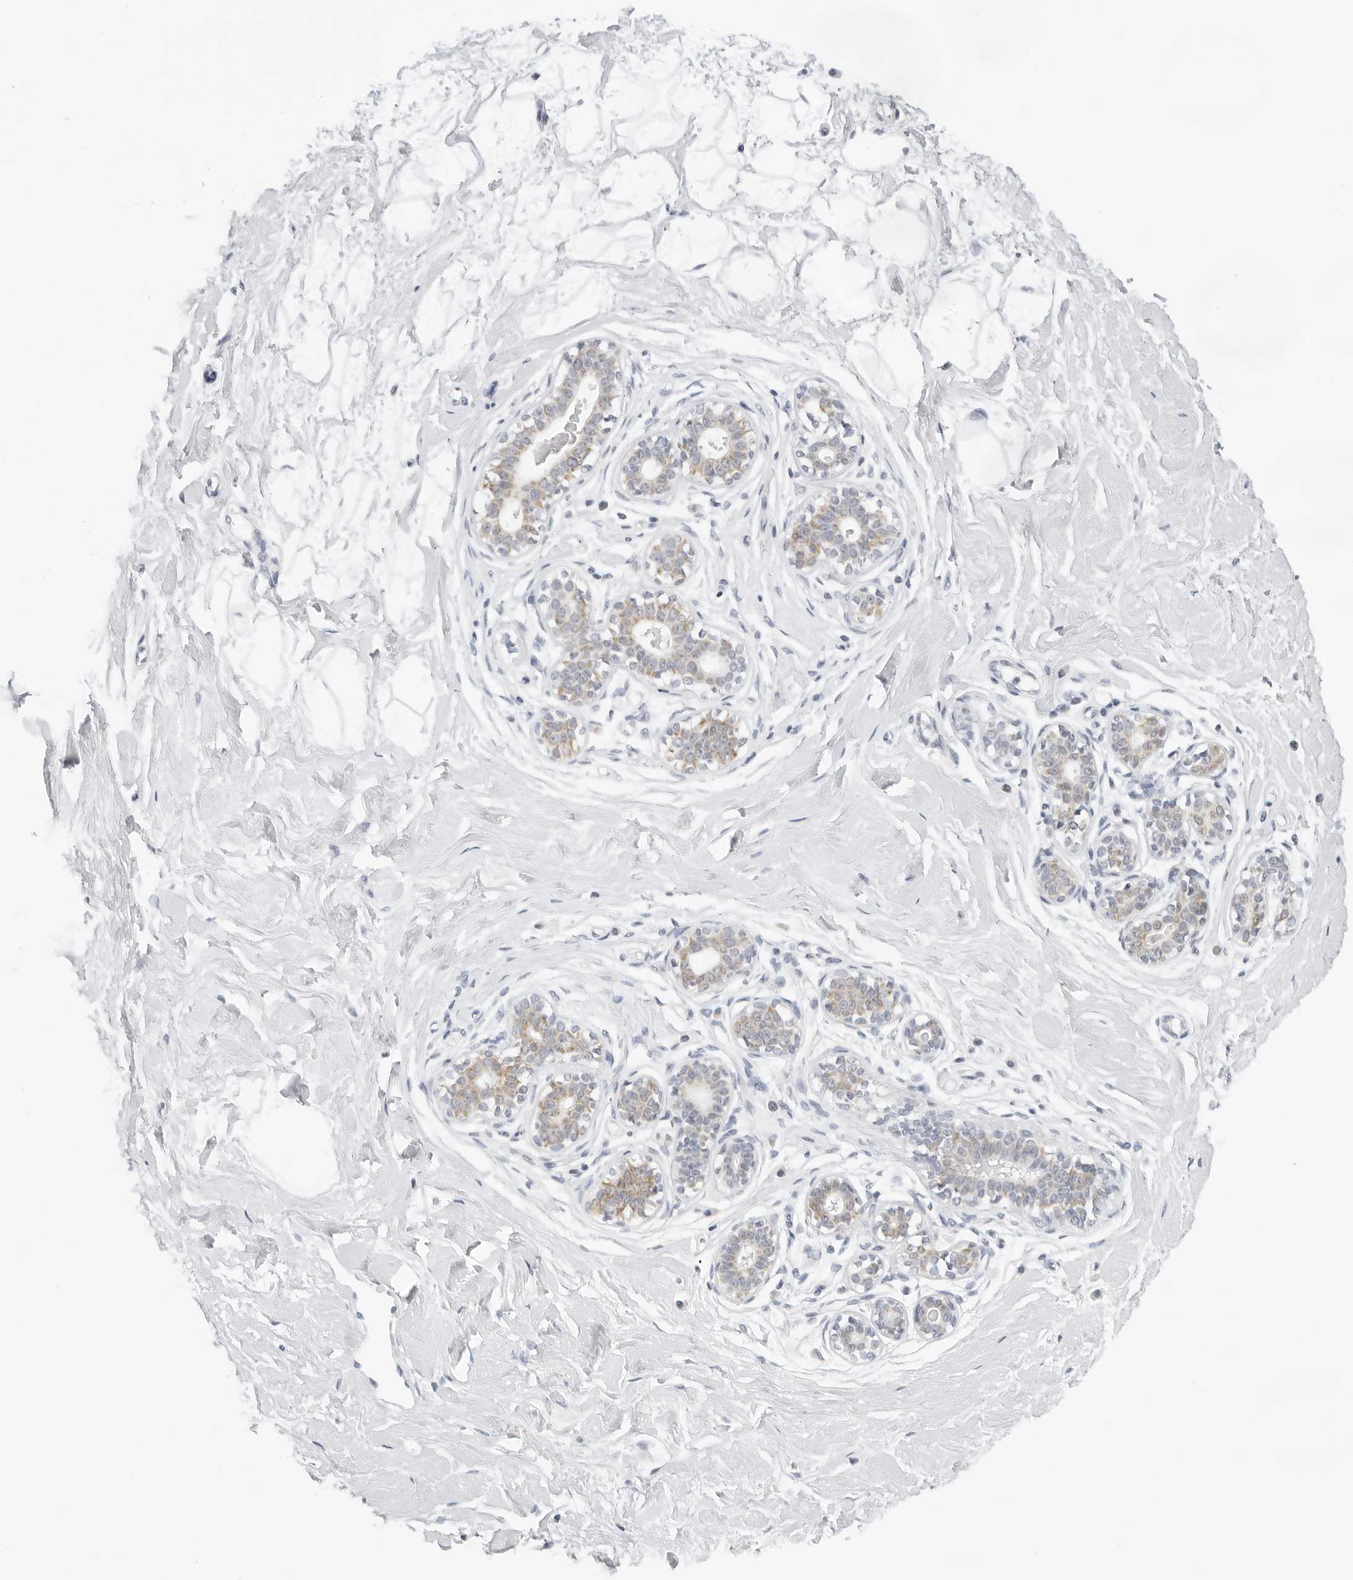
{"staining": {"intensity": "weak", "quantity": "<25%", "location": "cytoplasmic/membranous"}, "tissue": "breast", "cell_type": "Adipocytes", "image_type": "normal", "snomed": [{"axis": "morphology", "description": "Normal tissue, NOS"}, {"axis": "morphology", "description": "Adenoma, NOS"}, {"axis": "topography", "description": "Breast"}], "caption": "A high-resolution photomicrograph shows immunohistochemistry staining of benign breast, which reveals no significant expression in adipocytes. (DAB immunohistochemistry, high magnification).", "gene": "CIART", "patient": {"sex": "female", "age": 23}}